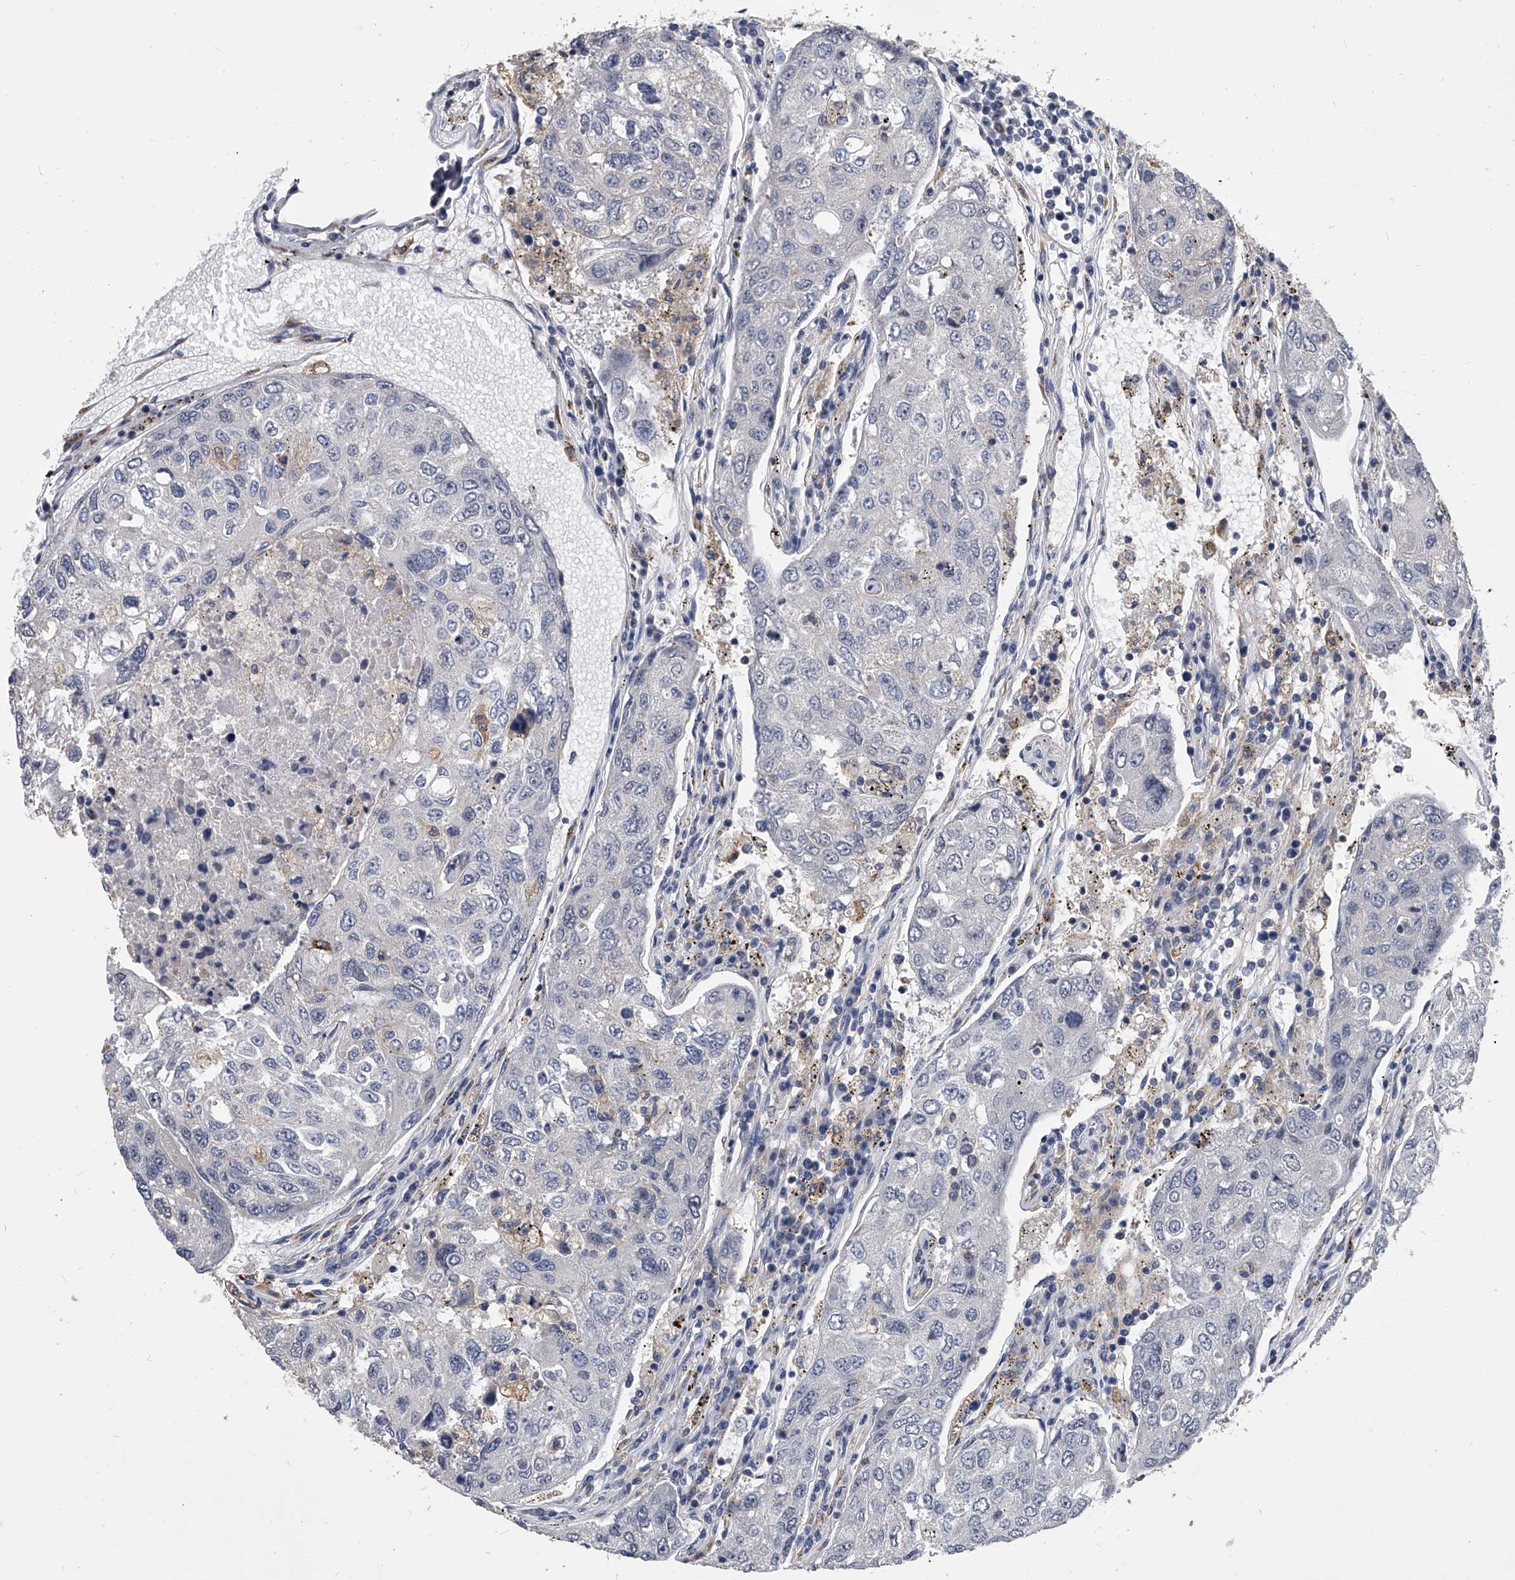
{"staining": {"intensity": "negative", "quantity": "none", "location": "none"}, "tissue": "urothelial cancer", "cell_type": "Tumor cells", "image_type": "cancer", "snomed": [{"axis": "morphology", "description": "Urothelial carcinoma, High grade"}, {"axis": "topography", "description": "Lymph node"}, {"axis": "topography", "description": "Urinary bladder"}], "caption": "This is an IHC photomicrograph of human urothelial cancer. There is no expression in tumor cells.", "gene": "MAP4K3", "patient": {"sex": "male", "age": 51}}